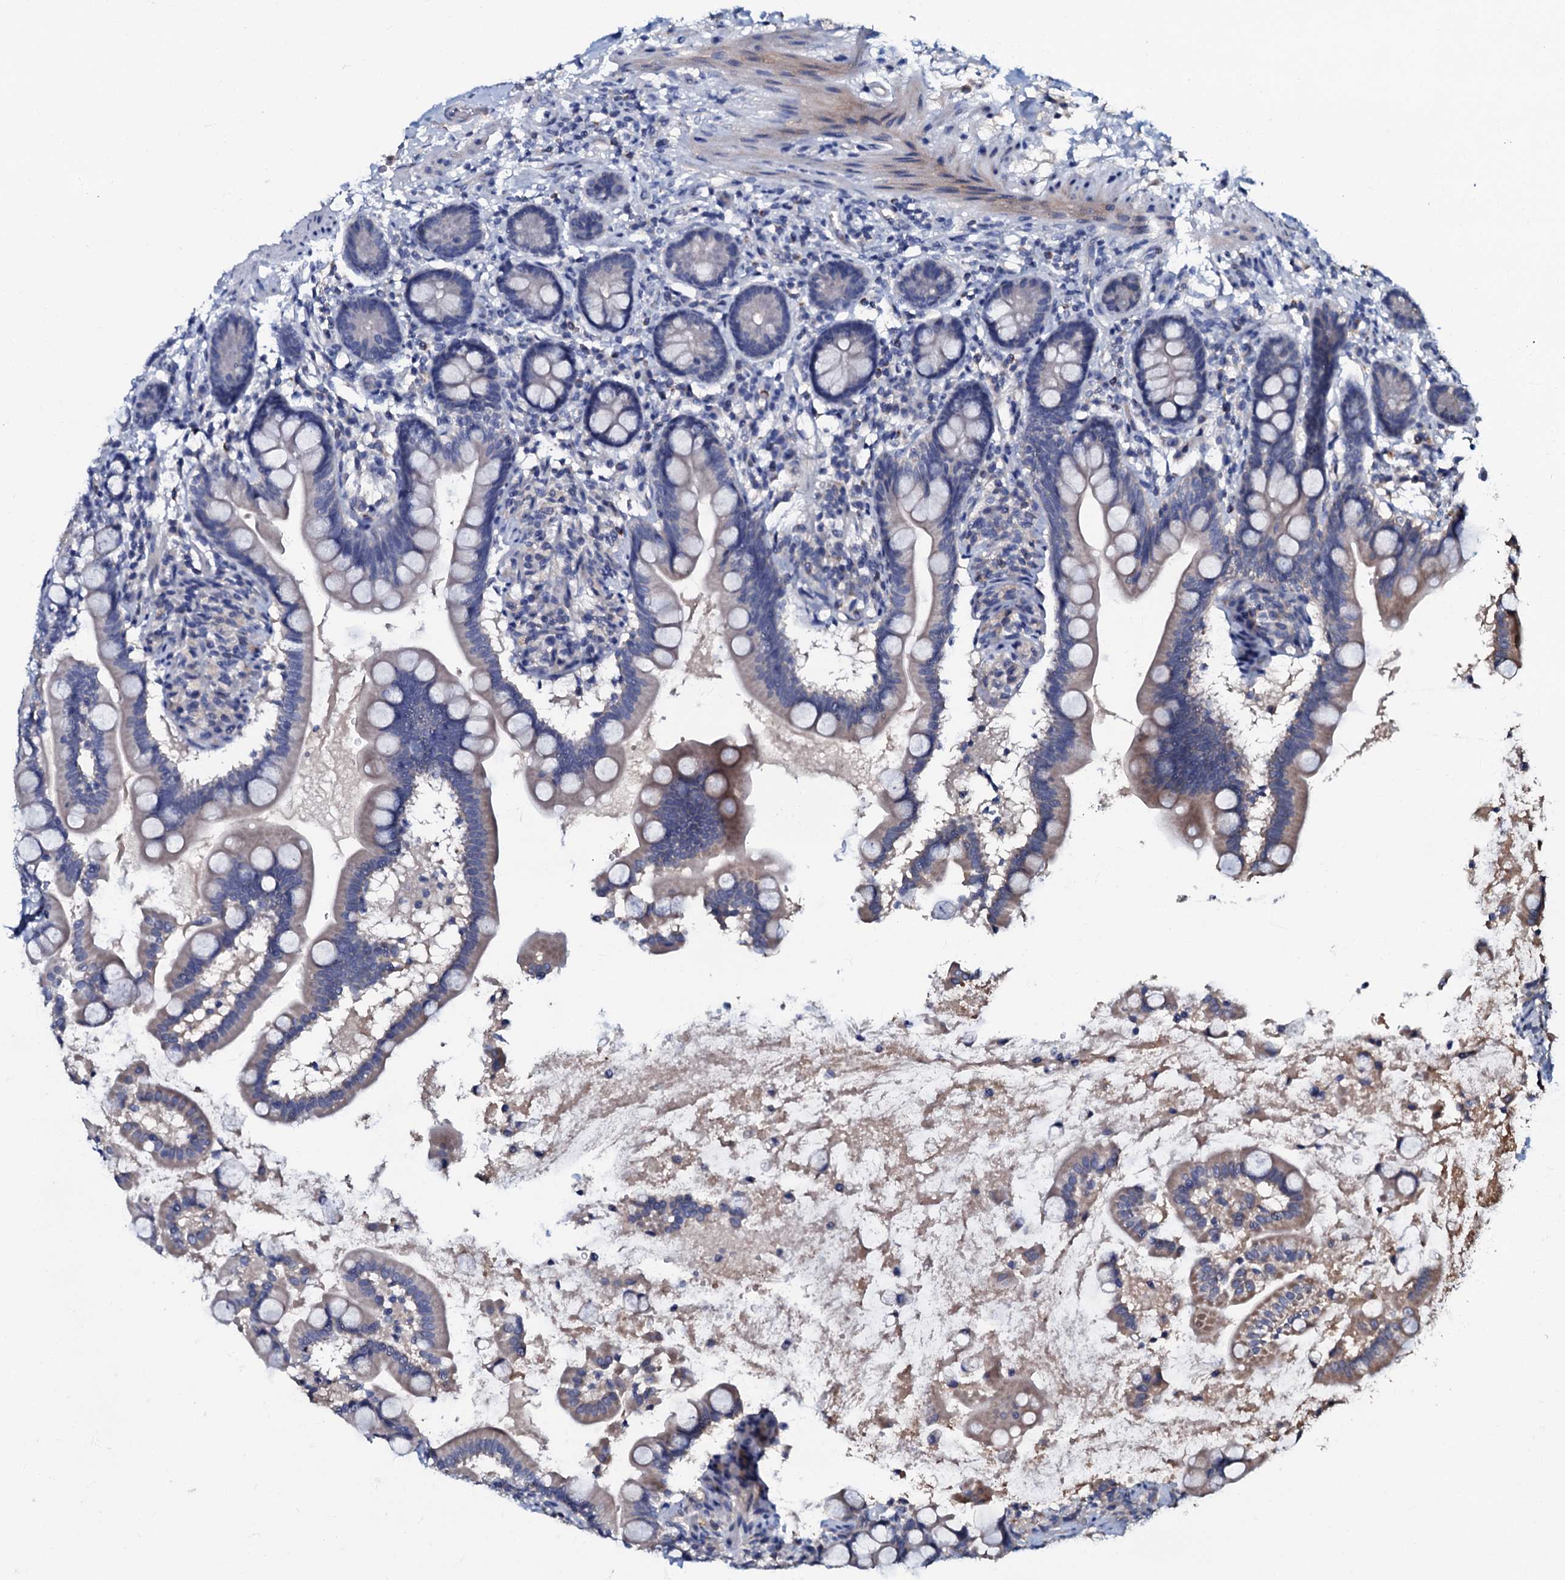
{"staining": {"intensity": "negative", "quantity": "none", "location": "none"}, "tissue": "small intestine", "cell_type": "Glandular cells", "image_type": "normal", "snomed": [{"axis": "morphology", "description": "Normal tissue, NOS"}, {"axis": "topography", "description": "Small intestine"}], "caption": "This is a histopathology image of immunohistochemistry staining of unremarkable small intestine, which shows no expression in glandular cells.", "gene": "CPNE2", "patient": {"sex": "female", "age": 64}}